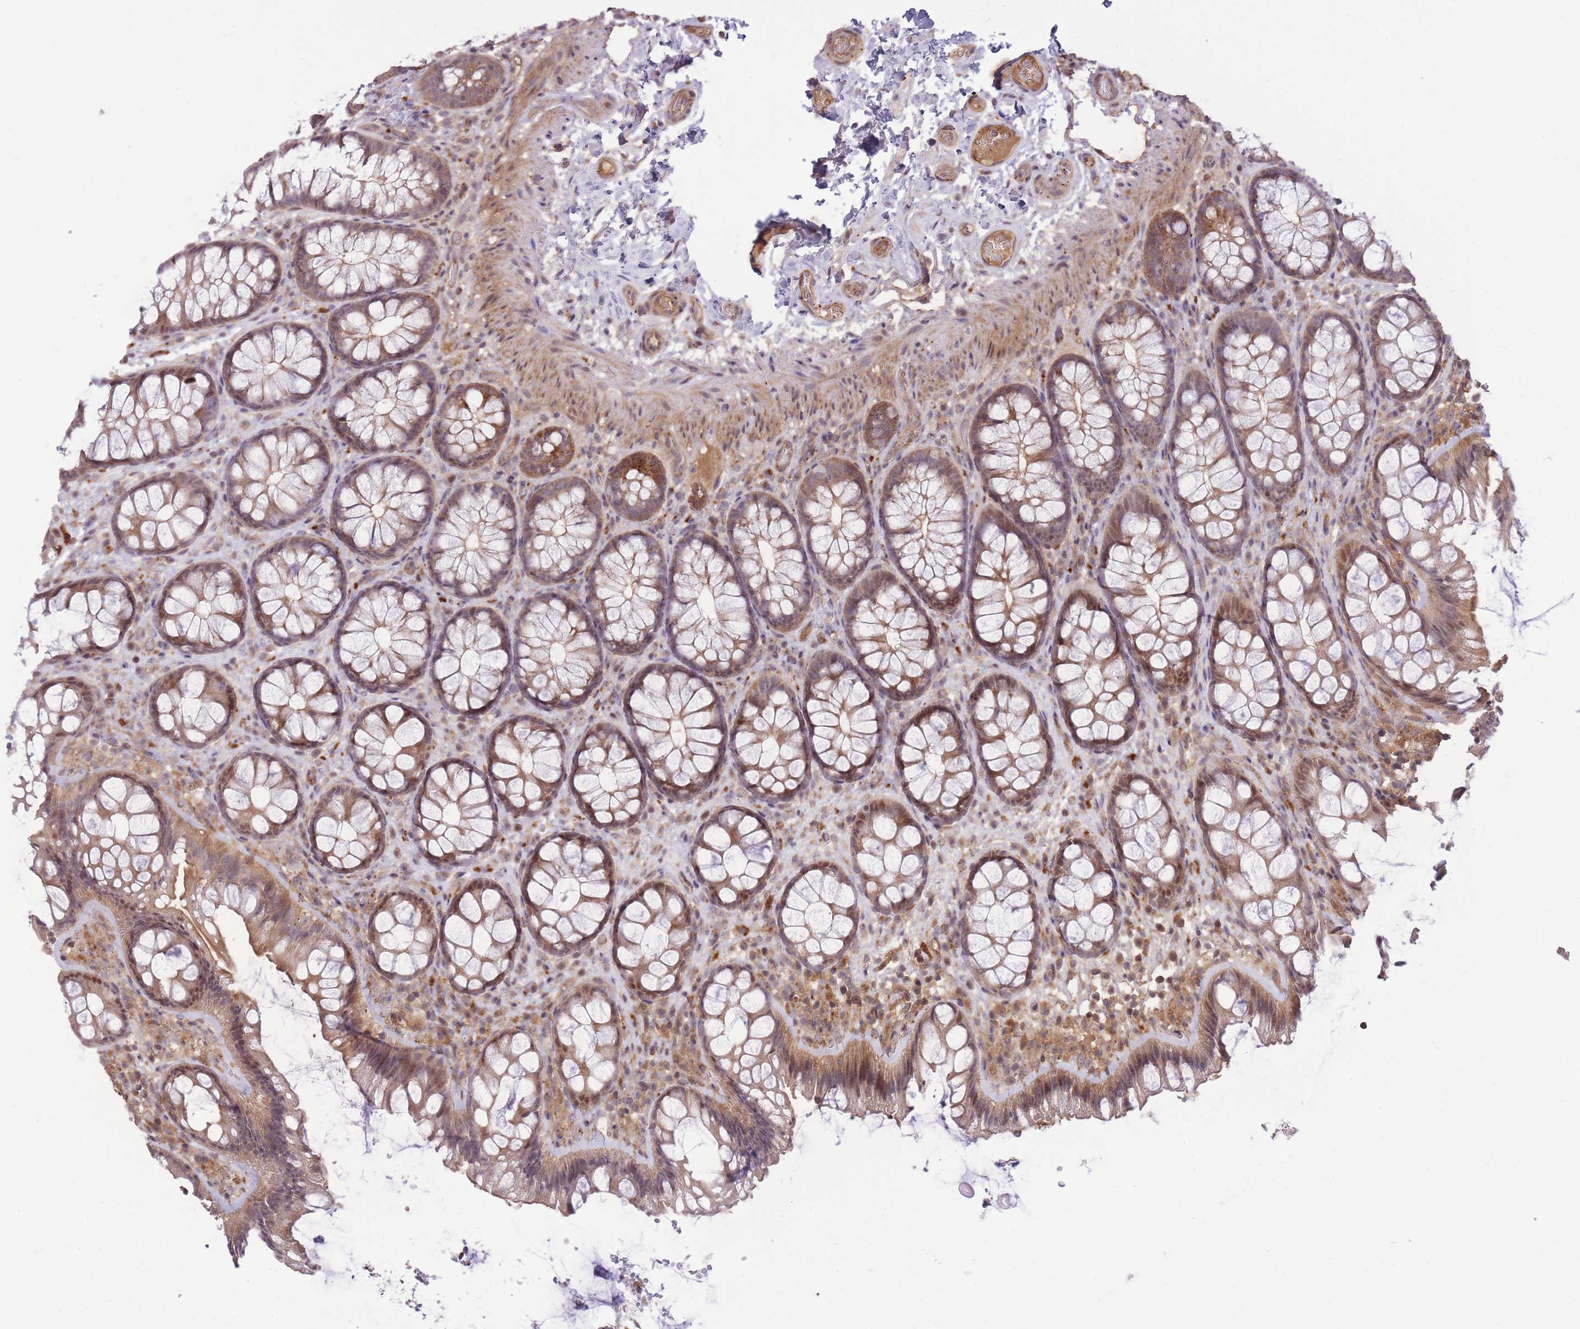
{"staining": {"intensity": "weak", "quantity": ">75%", "location": "cytoplasmic/membranous"}, "tissue": "colon", "cell_type": "Endothelial cells", "image_type": "normal", "snomed": [{"axis": "morphology", "description": "Normal tissue, NOS"}, {"axis": "topography", "description": "Colon"}], "caption": "Protein staining of benign colon displays weak cytoplasmic/membranous positivity in approximately >75% of endothelial cells.", "gene": "POLR3F", "patient": {"sex": "male", "age": 46}}